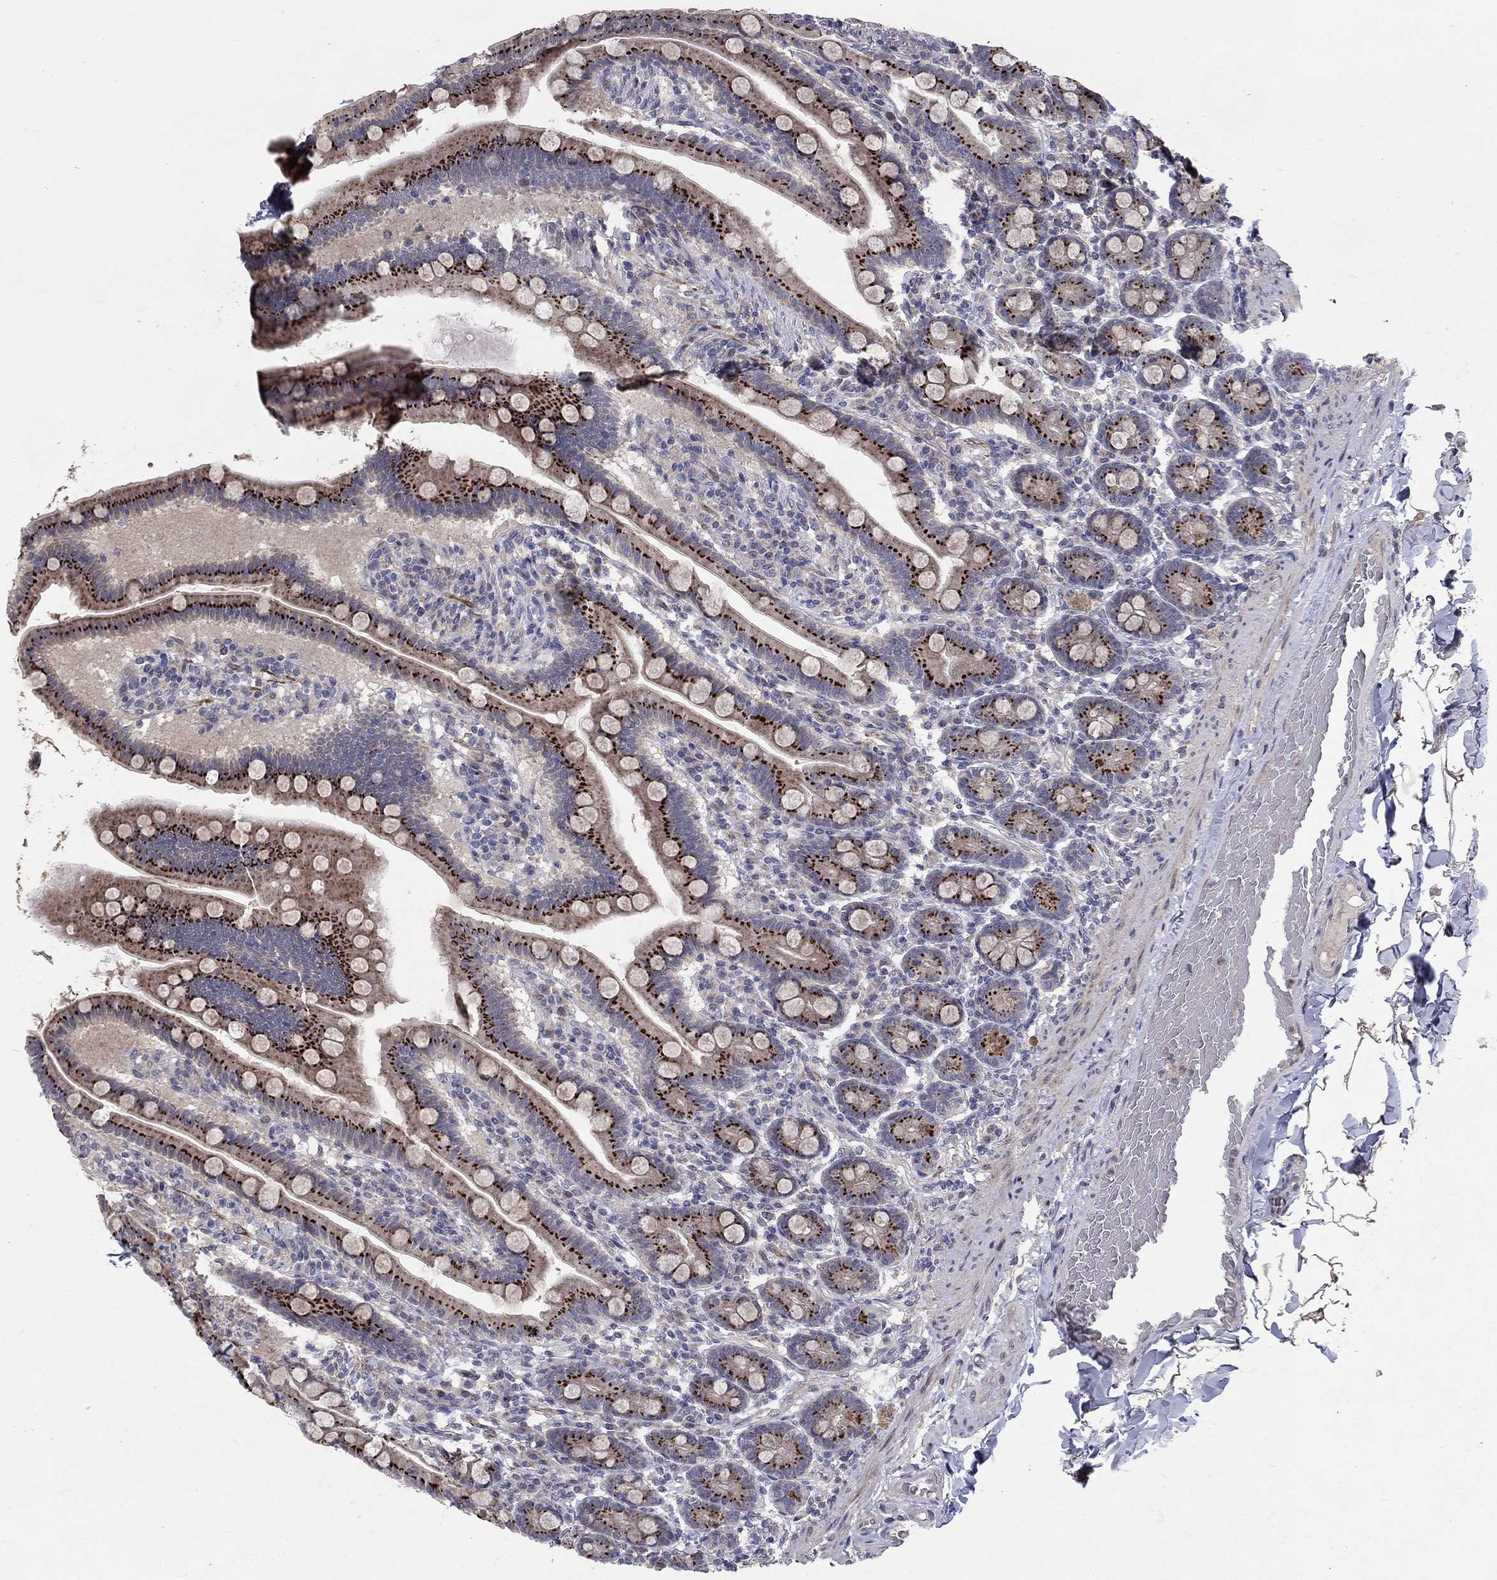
{"staining": {"intensity": "strong", "quantity": ">75%", "location": "cytoplasmic/membranous"}, "tissue": "small intestine", "cell_type": "Glandular cells", "image_type": "normal", "snomed": [{"axis": "morphology", "description": "Normal tissue, NOS"}, {"axis": "topography", "description": "Small intestine"}], "caption": "Unremarkable small intestine reveals strong cytoplasmic/membranous staining in approximately >75% of glandular cells.", "gene": "FAM3B", "patient": {"sex": "male", "age": 66}}